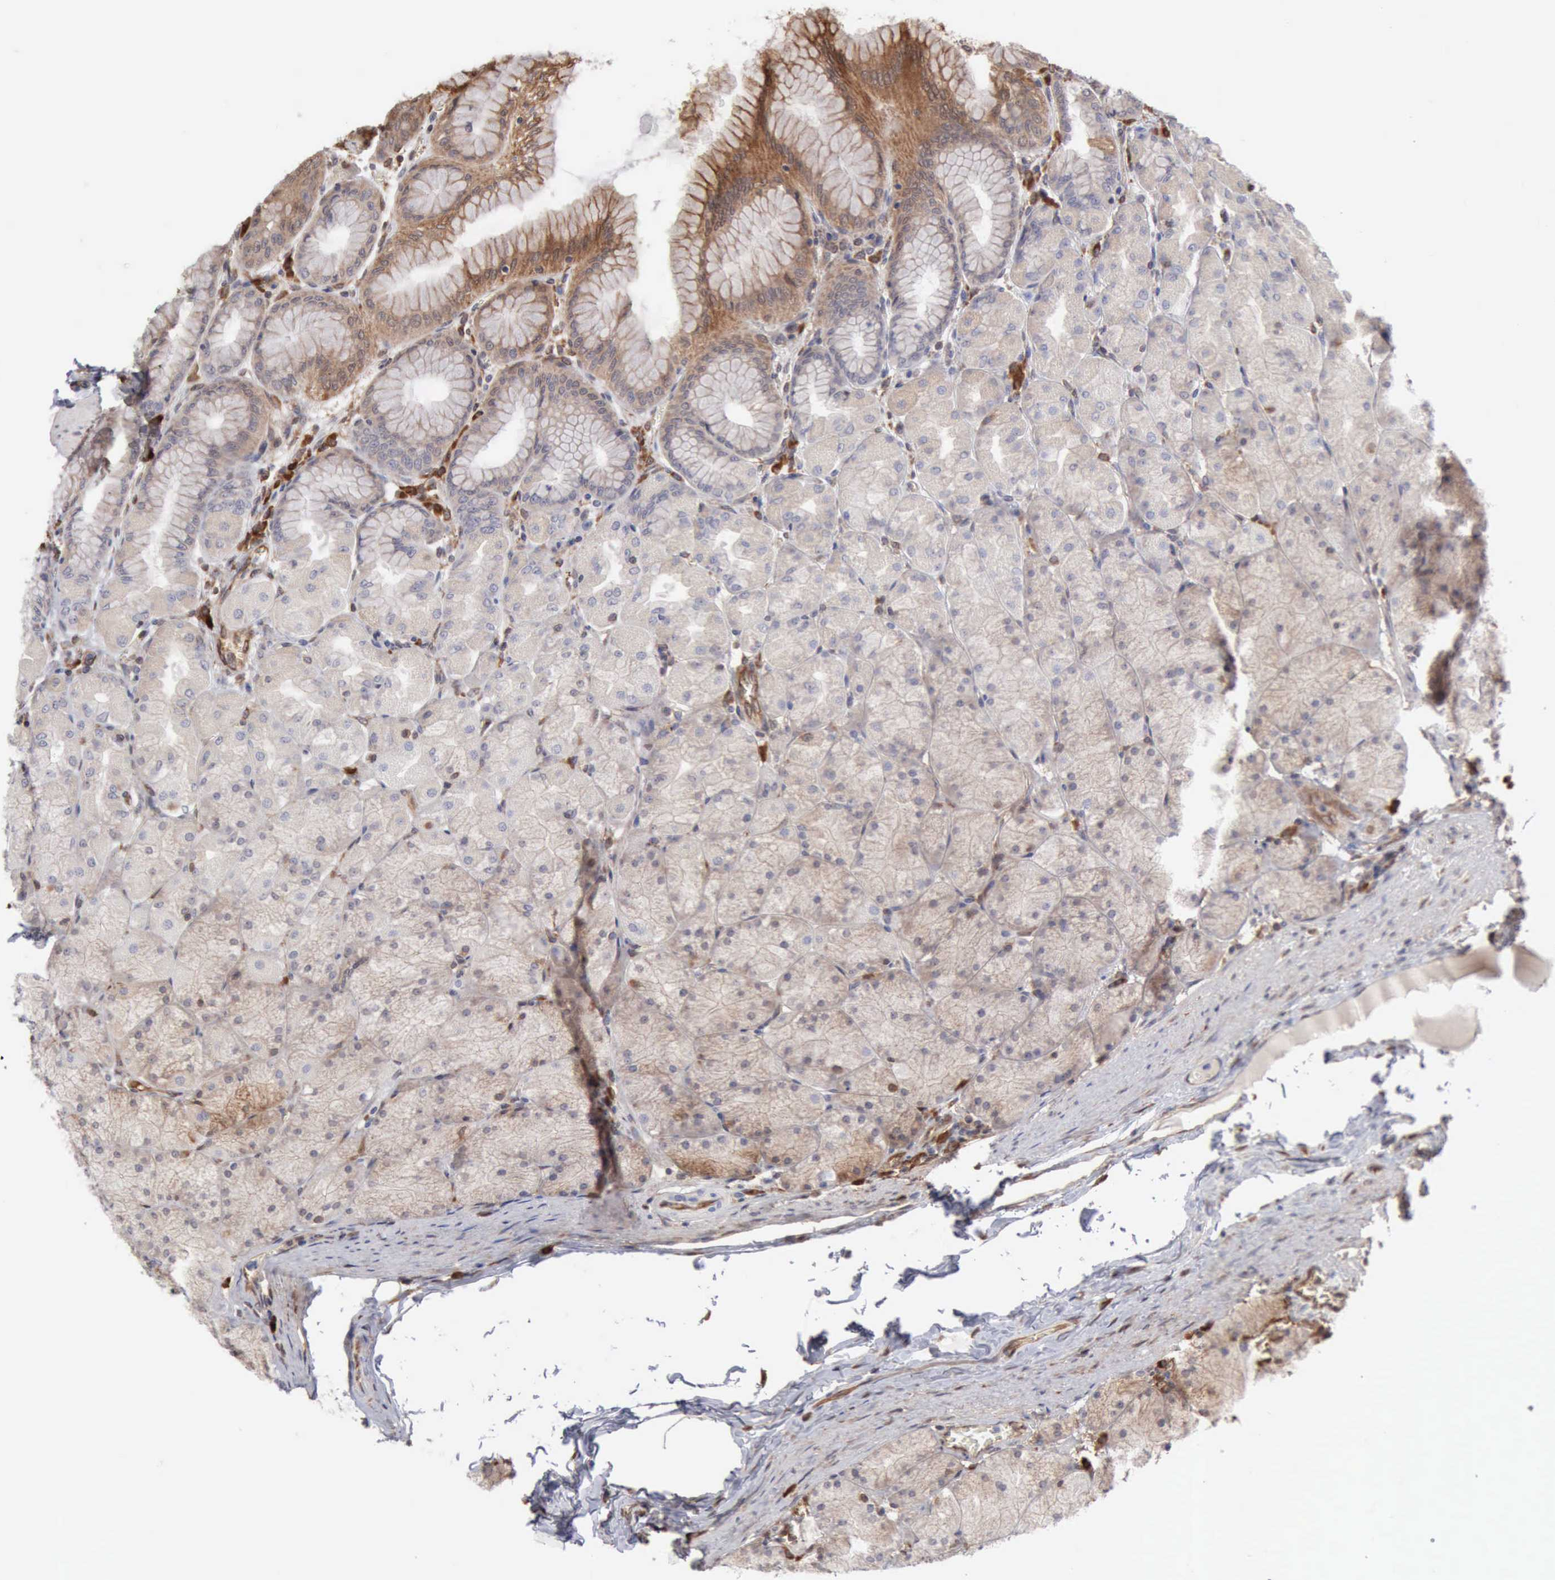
{"staining": {"intensity": "moderate", "quantity": "25%-75%", "location": "cytoplasmic/membranous"}, "tissue": "stomach", "cell_type": "Glandular cells", "image_type": "normal", "snomed": [{"axis": "morphology", "description": "Normal tissue, NOS"}, {"axis": "topography", "description": "Stomach, upper"}], "caption": "Approximately 25%-75% of glandular cells in unremarkable stomach show moderate cytoplasmic/membranous protein positivity as visualized by brown immunohistochemical staining.", "gene": "APOL2", "patient": {"sex": "female", "age": 56}}